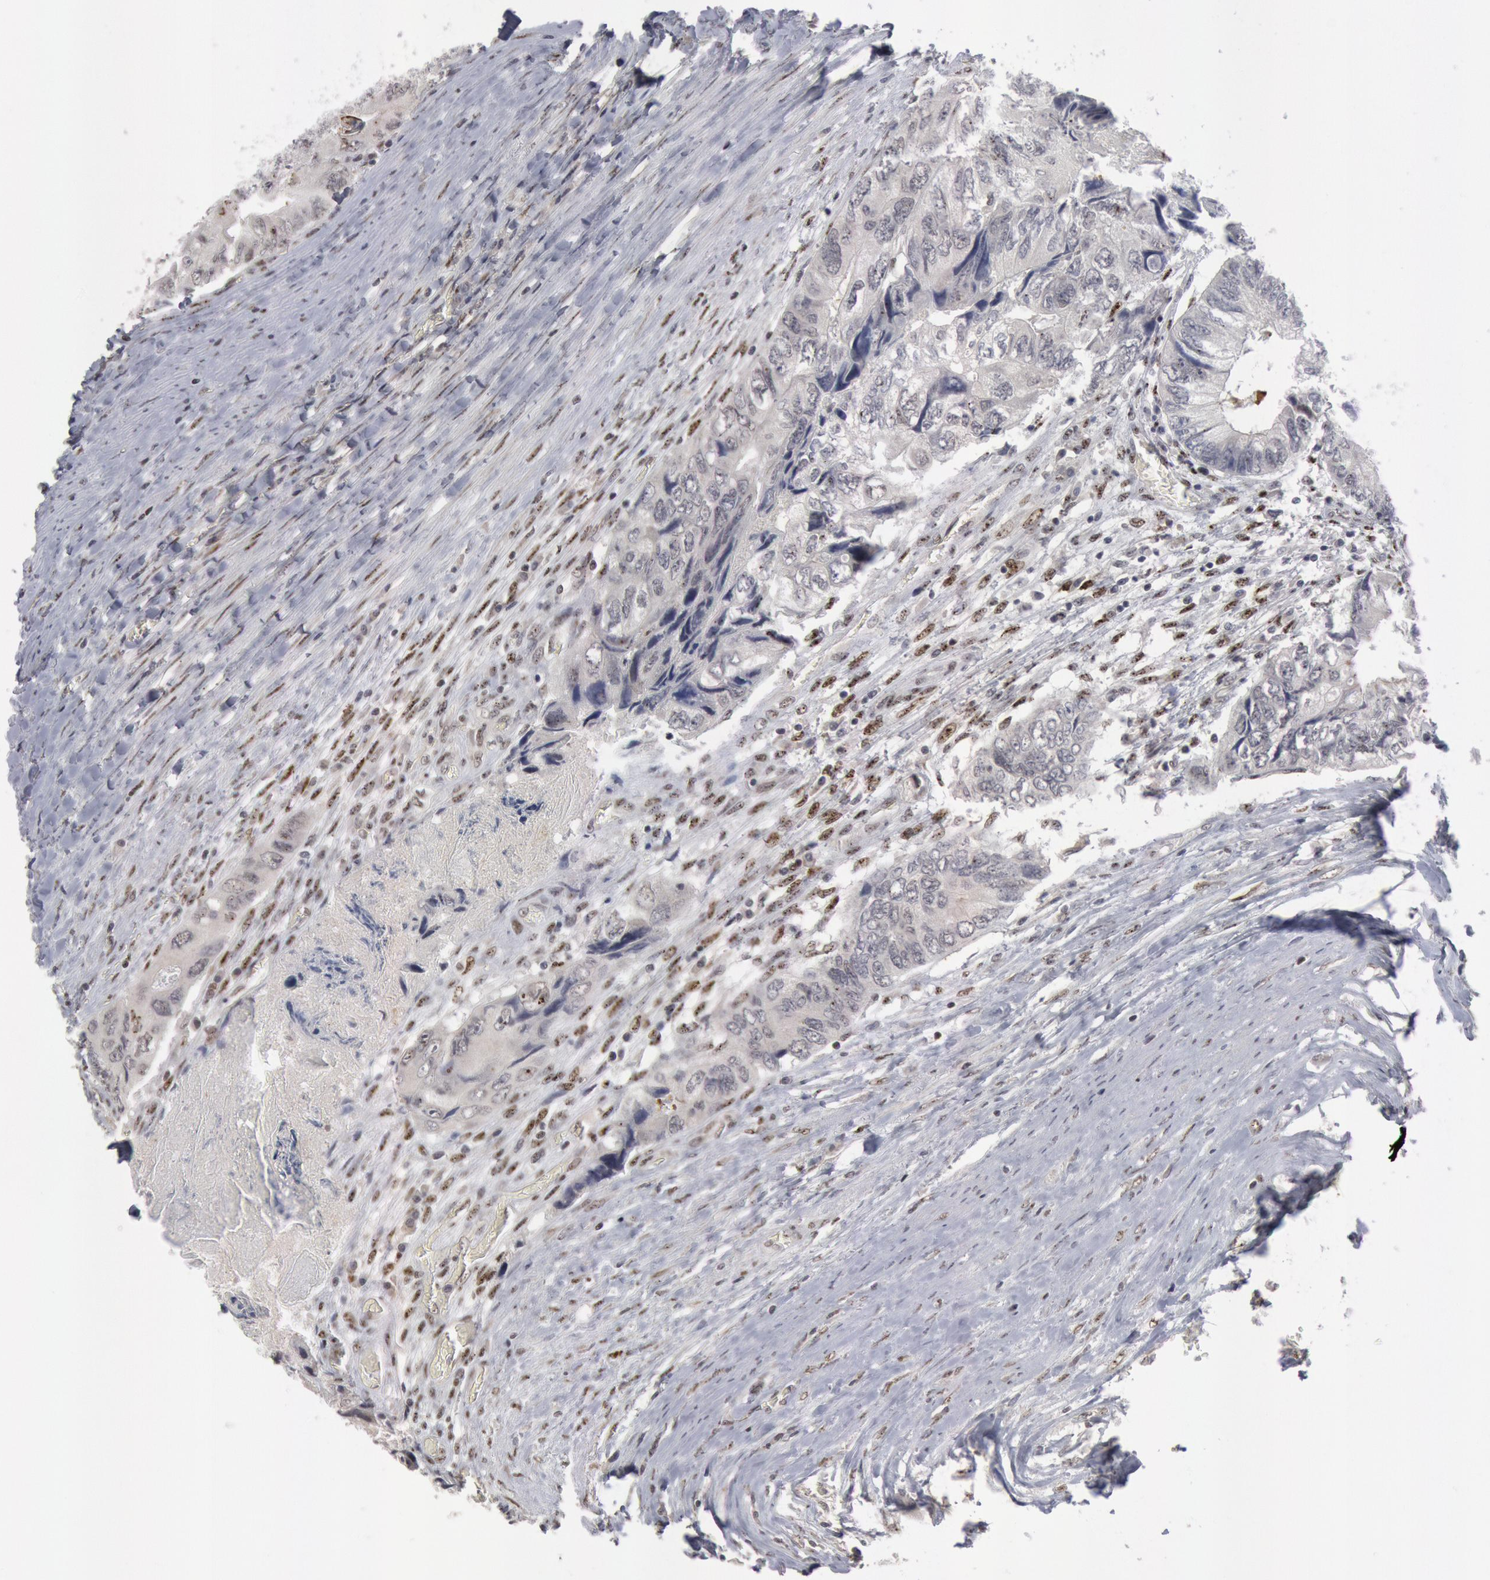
{"staining": {"intensity": "weak", "quantity": "<25%", "location": "nuclear"}, "tissue": "colorectal cancer", "cell_type": "Tumor cells", "image_type": "cancer", "snomed": [{"axis": "morphology", "description": "Adenocarcinoma, NOS"}, {"axis": "topography", "description": "Rectum"}], "caption": "High power microscopy photomicrograph of an IHC micrograph of colorectal cancer, revealing no significant expression in tumor cells.", "gene": "FOXO1", "patient": {"sex": "female", "age": 82}}